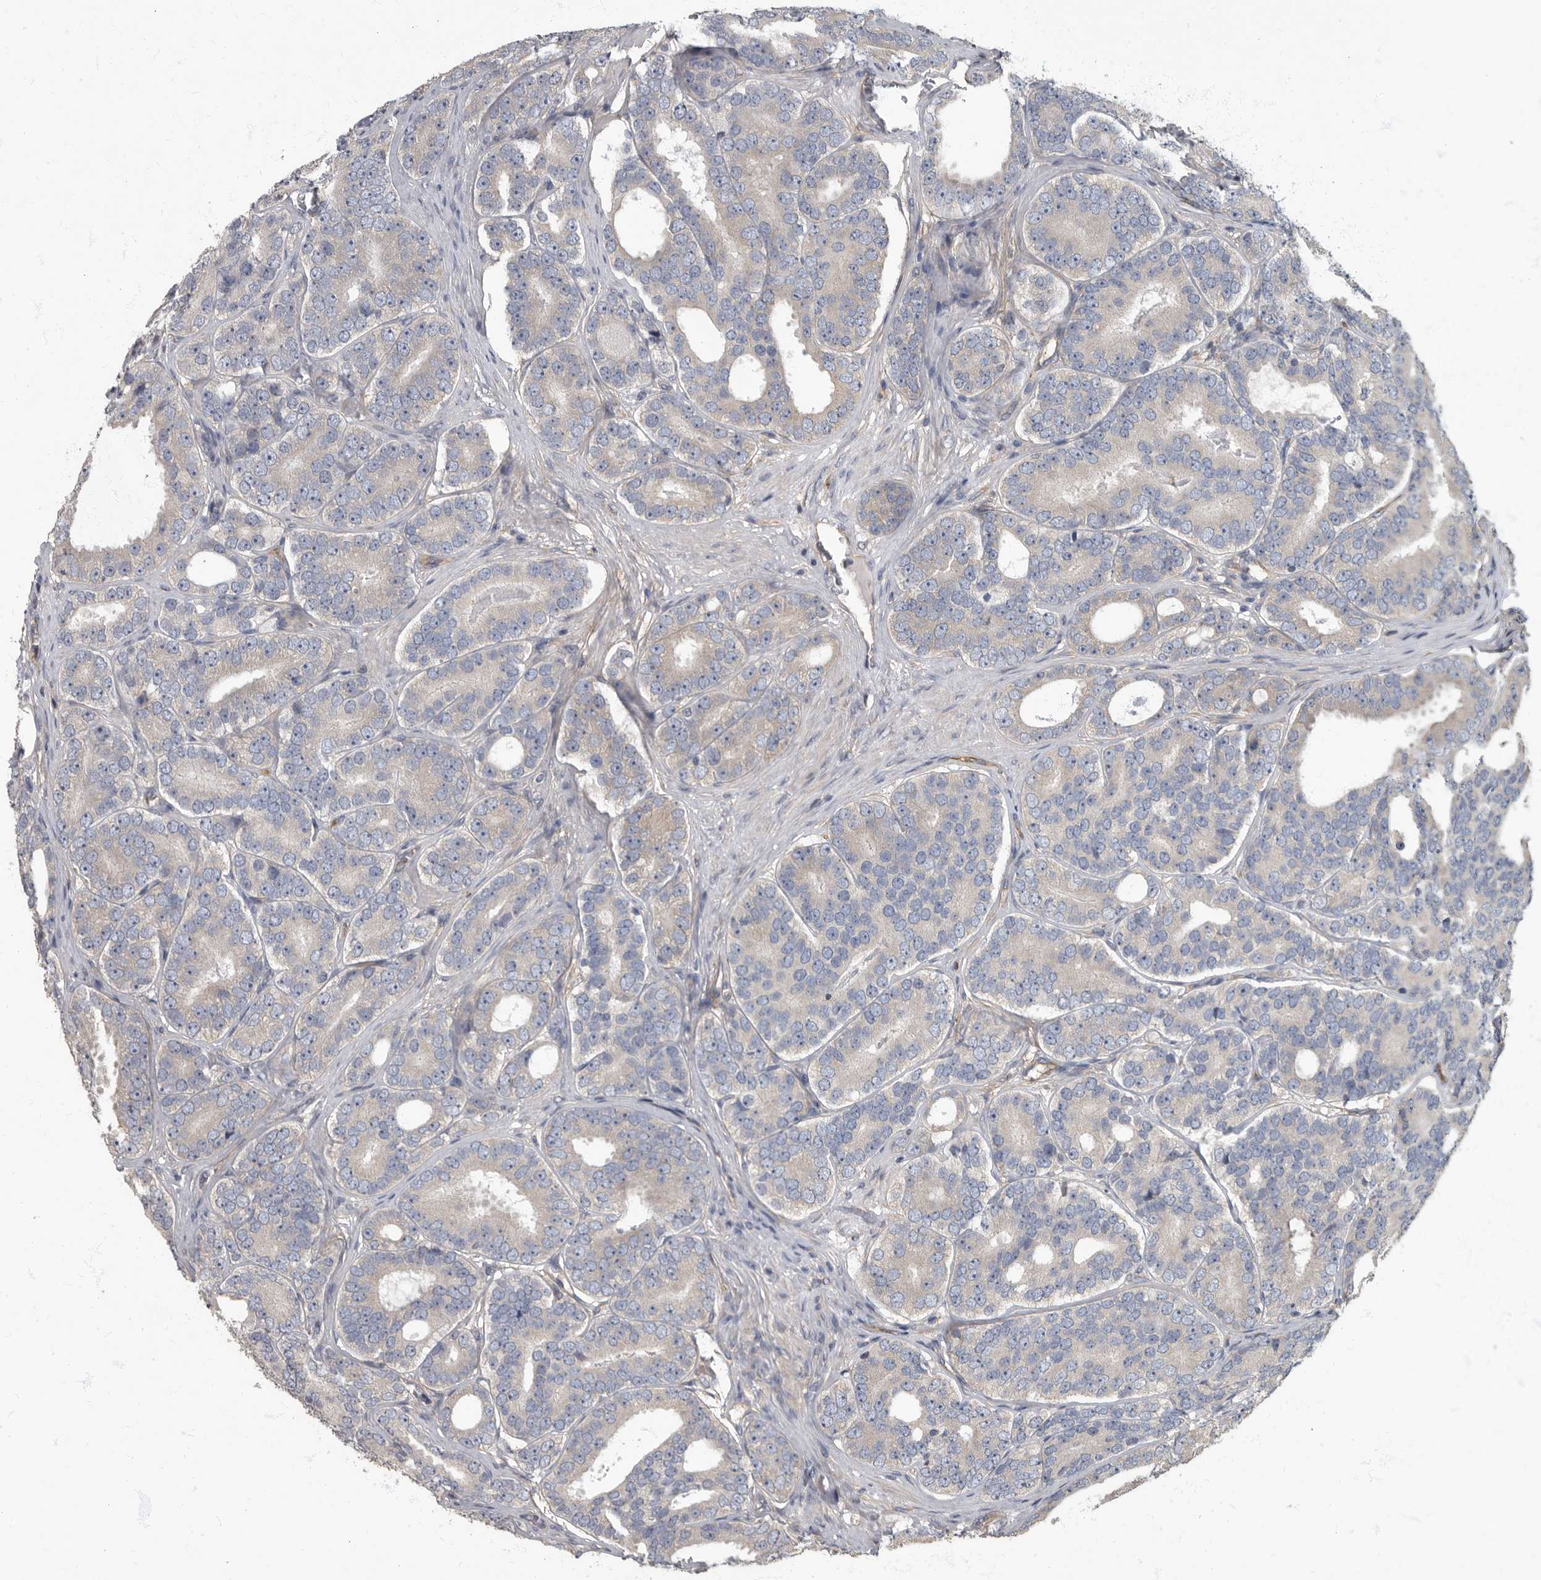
{"staining": {"intensity": "negative", "quantity": "none", "location": "none"}, "tissue": "prostate cancer", "cell_type": "Tumor cells", "image_type": "cancer", "snomed": [{"axis": "morphology", "description": "Adenocarcinoma, High grade"}, {"axis": "topography", "description": "Prostate"}], "caption": "There is no significant staining in tumor cells of prostate cancer.", "gene": "PDK1", "patient": {"sex": "male", "age": 56}}